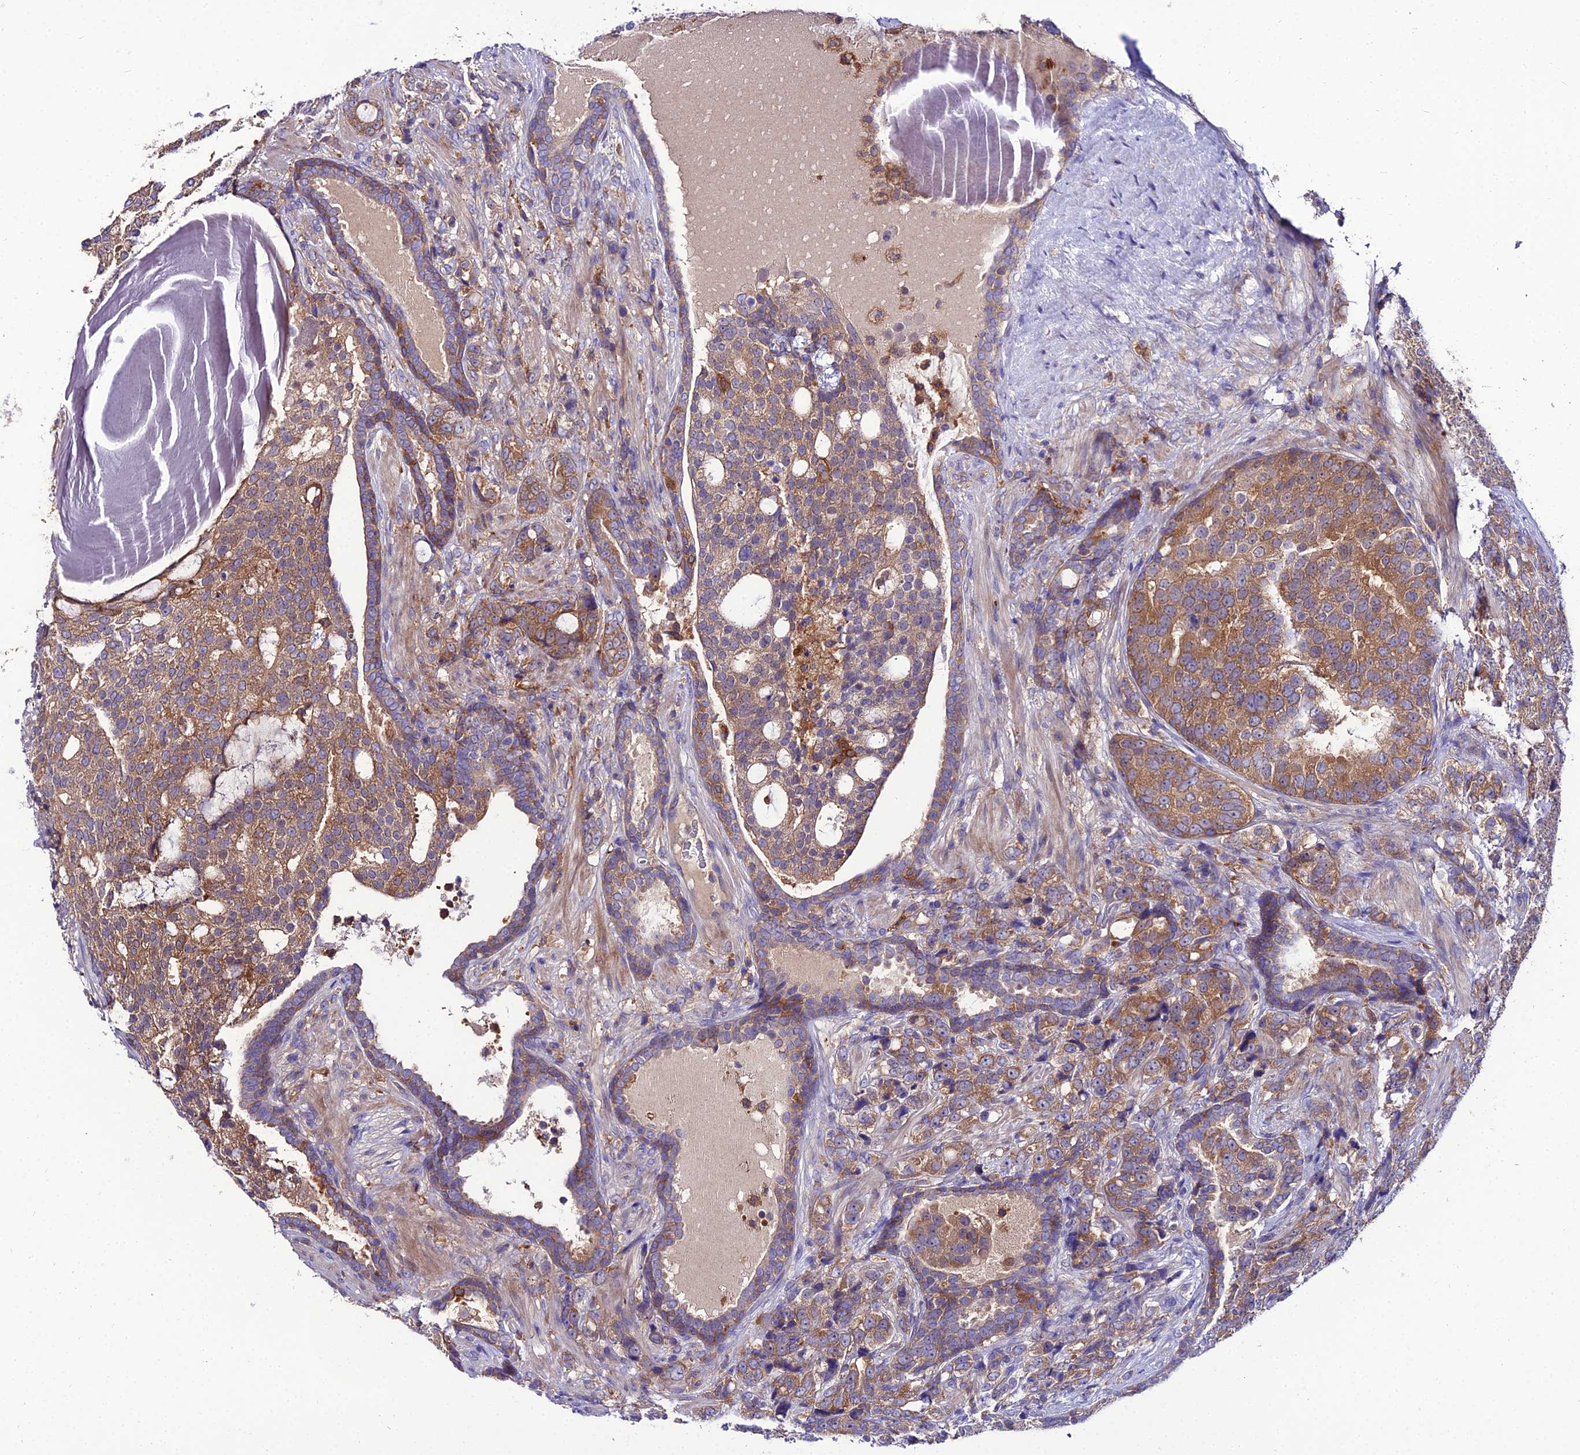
{"staining": {"intensity": "moderate", "quantity": ">75%", "location": "cytoplasmic/membranous"}, "tissue": "prostate cancer", "cell_type": "Tumor cells", "image_type": "cancer", "snomed": [{"axis": "morphology", "description": "Adenocarcinoma, High grade"}, {"axis": "topography", "description": "Prostate"}], "caption": "There is medium levels of moderate cytoplasmic/membranous expression in tumor cells of prostate high-grade adenocarcinoma, as demonstrated by immunohistochemical staining (brown color).", "gene": "C2orf69", "patient": {"sex": "male", "age": 67}}